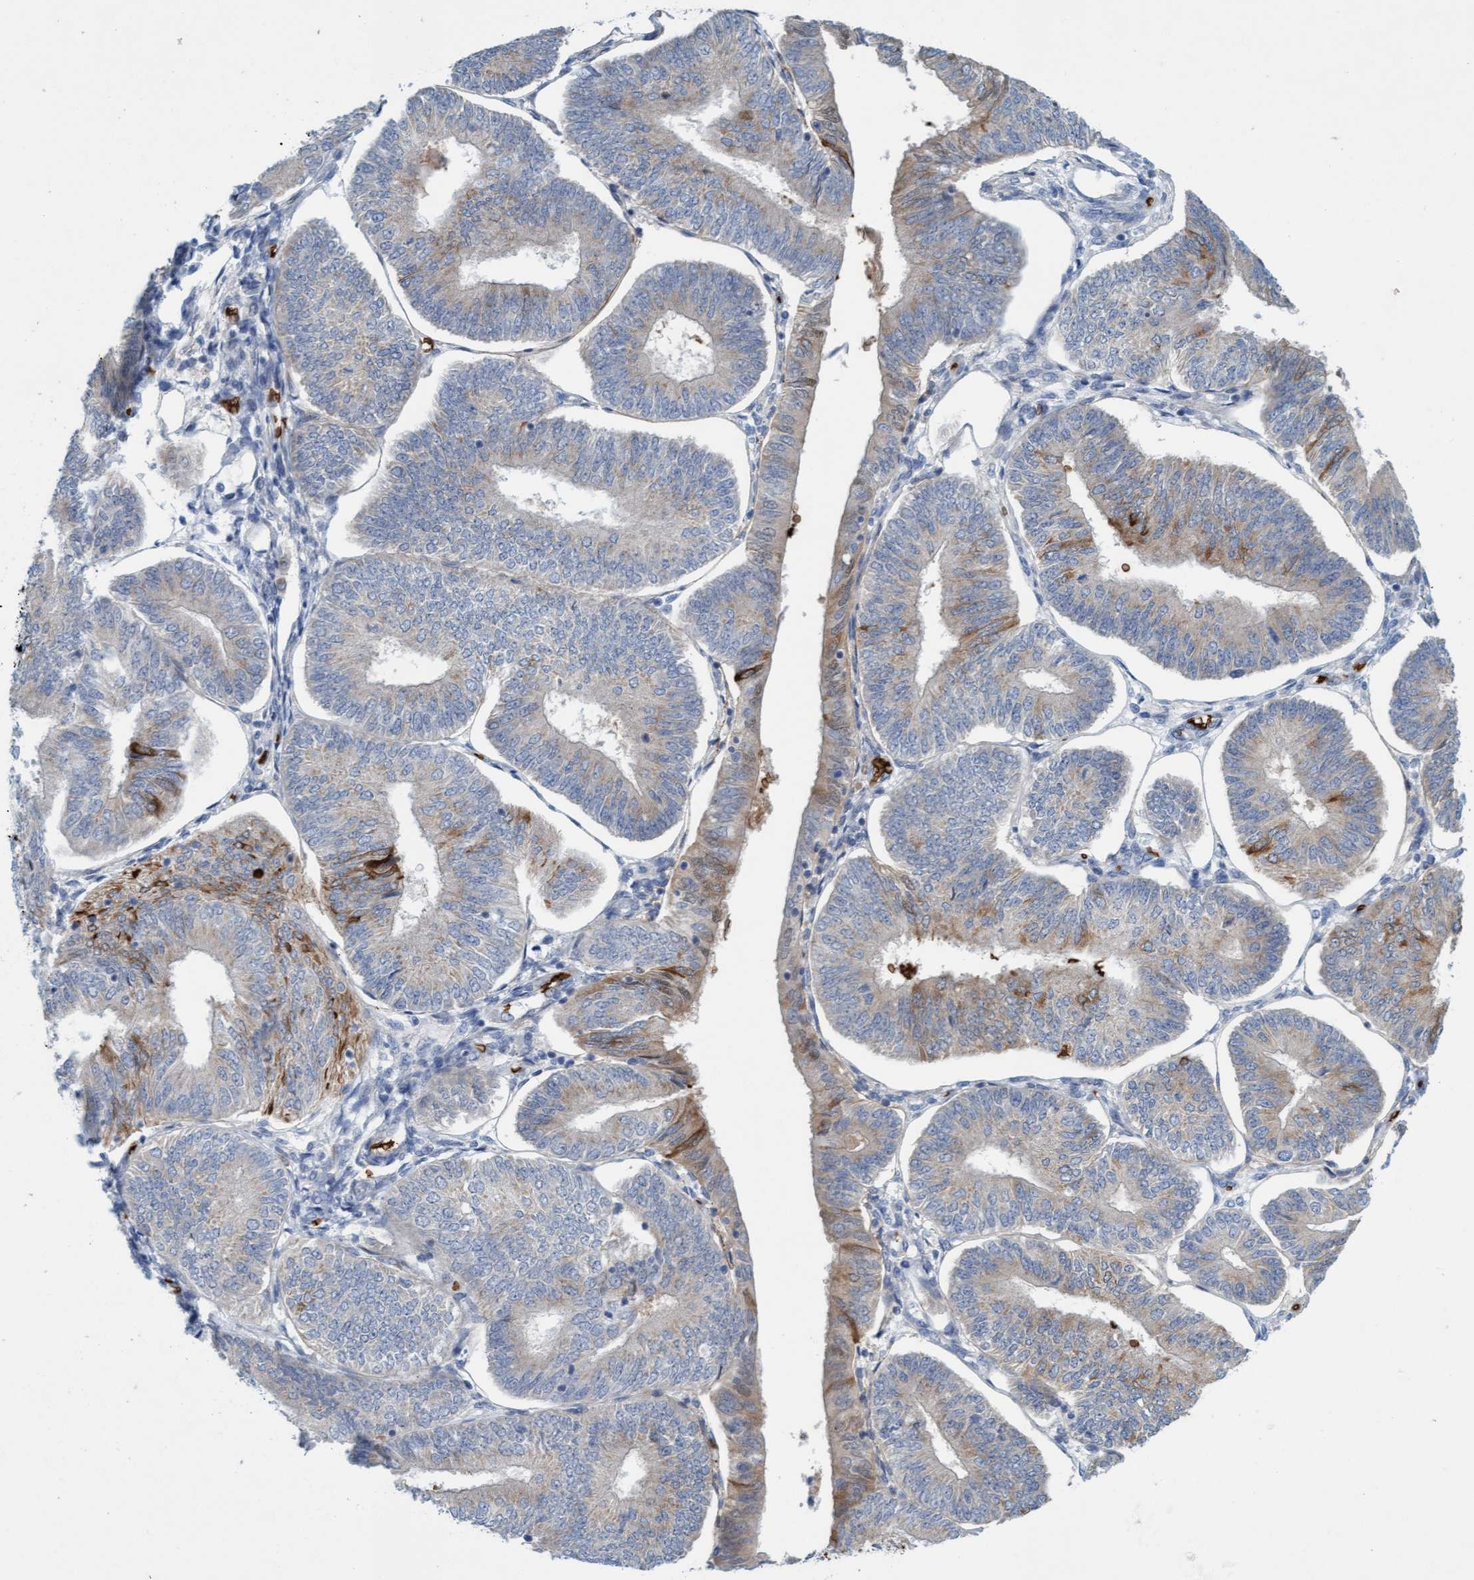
{"staining": {"intensity": "moderate", "quantity": "<25%", "location": "cytoplasmic/membranous"}, "tissue": "endometrial cancer", "cell_type": "Tumor cells", "image_type": "cancer", "snomed": [{"axis": "morphology", "description": "Adenocarcinoma, NOS"}, {"axis": "topography", "description": "Endometrium"}], "caption": "Endometrial adenocarcinoma tissue shows moderate cytoplasmic/membranous staining in approximately <25% of tumor cells", "gene": "SPEM2", "patient": {"sex": "female", "age": 58}}